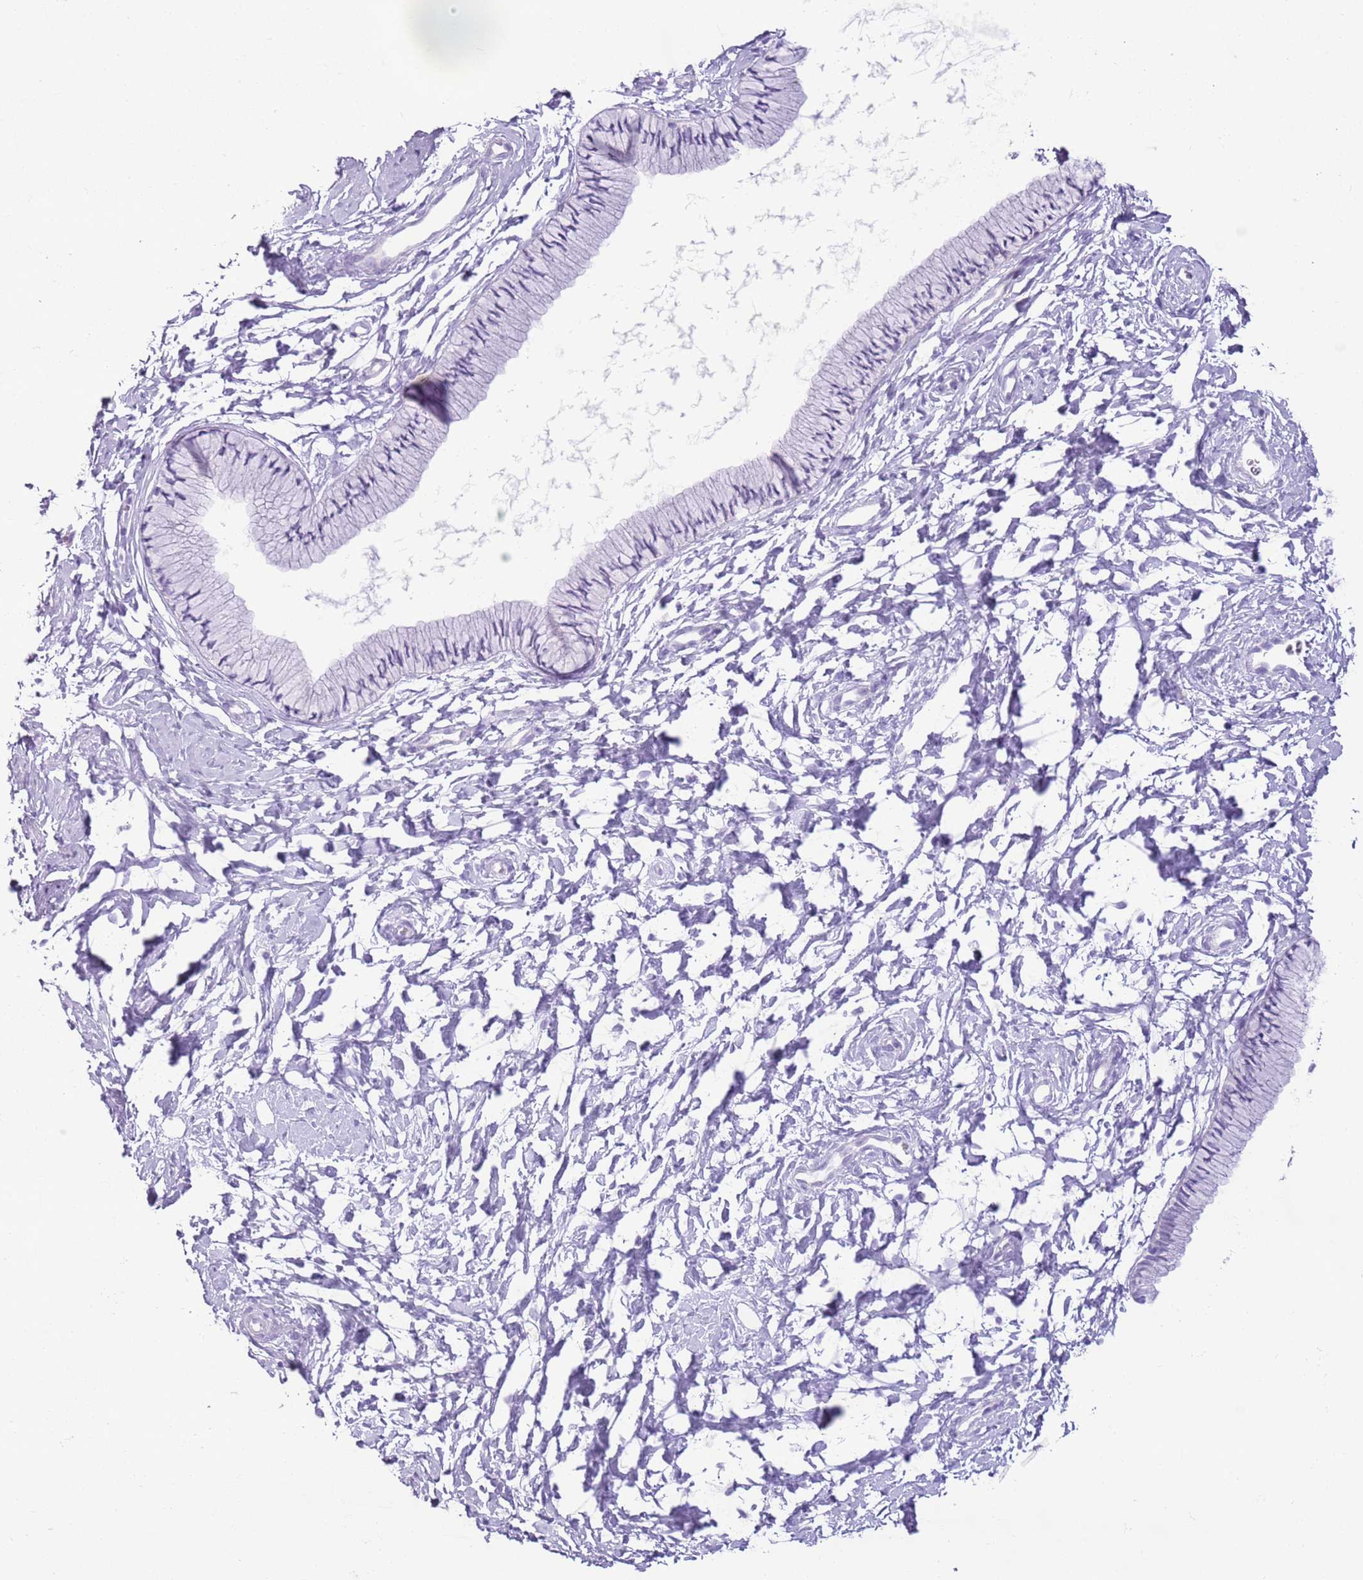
{"staining": {"intensity": "negative", "quantity": "none", "location": "none"}, "tissue": "cervix", "cell_type": "Glandular cells", "image_type": "normal", "snomed": [{"axis": "morphology", "description": "Normal tissue, NOS"}, {"axis": "topography", "description": "Cervix"}], "caption": "This is an IHC photomicrograph of benign cervix. There is no positivity in glandular cells.", "gene": "CD177", "patient": {"sex": "female", "age": 33}}